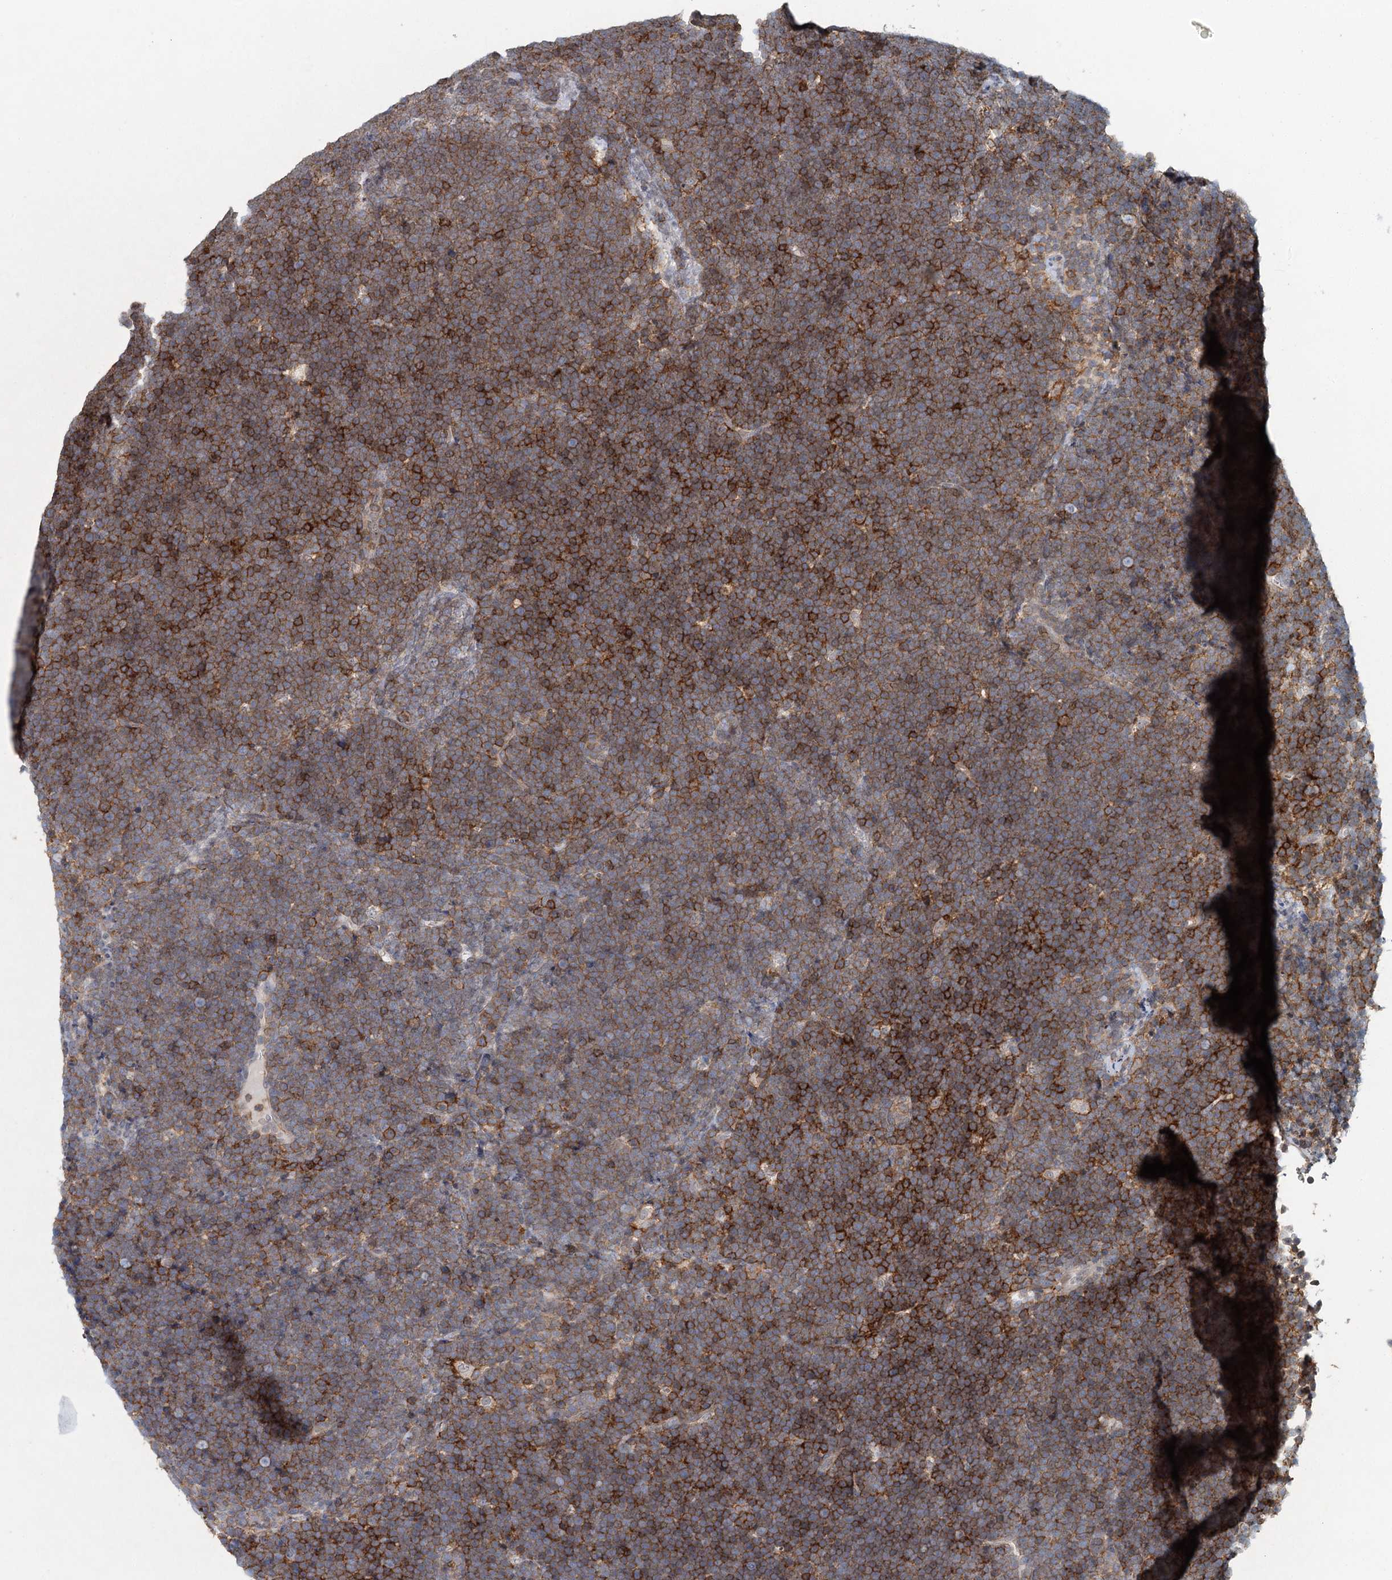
{"staining": {"intensity": "moderate", "quantity": ">75%", "location": "cytoplasmic/membranous"}, "tissue": "lymphoma", "cell_type": "Tumor cells", "image_type": "cancer", "snomed": [{"axis": "morphology", "description": "Malignant lymphoma, non-Hodgkin's type, High grade"}, {"axis": "topography", "description": "Lymph node"}], "caption": "Protein expression analysis of high-grade malignant lymphoma, non-Hodgkin's type demonstrates moderate cytoplasmic/membranous staining in about >75% of tumor cells. The staining was performed using DAB (3,3'-diaminobenzidine) to visualize the protein expression in brown, while the nuclei were stained in blue with hematoxylin (Magnification: 20x).", "gene": "CDC42SE2", "patient": {"sex": "male", "age": 13}}